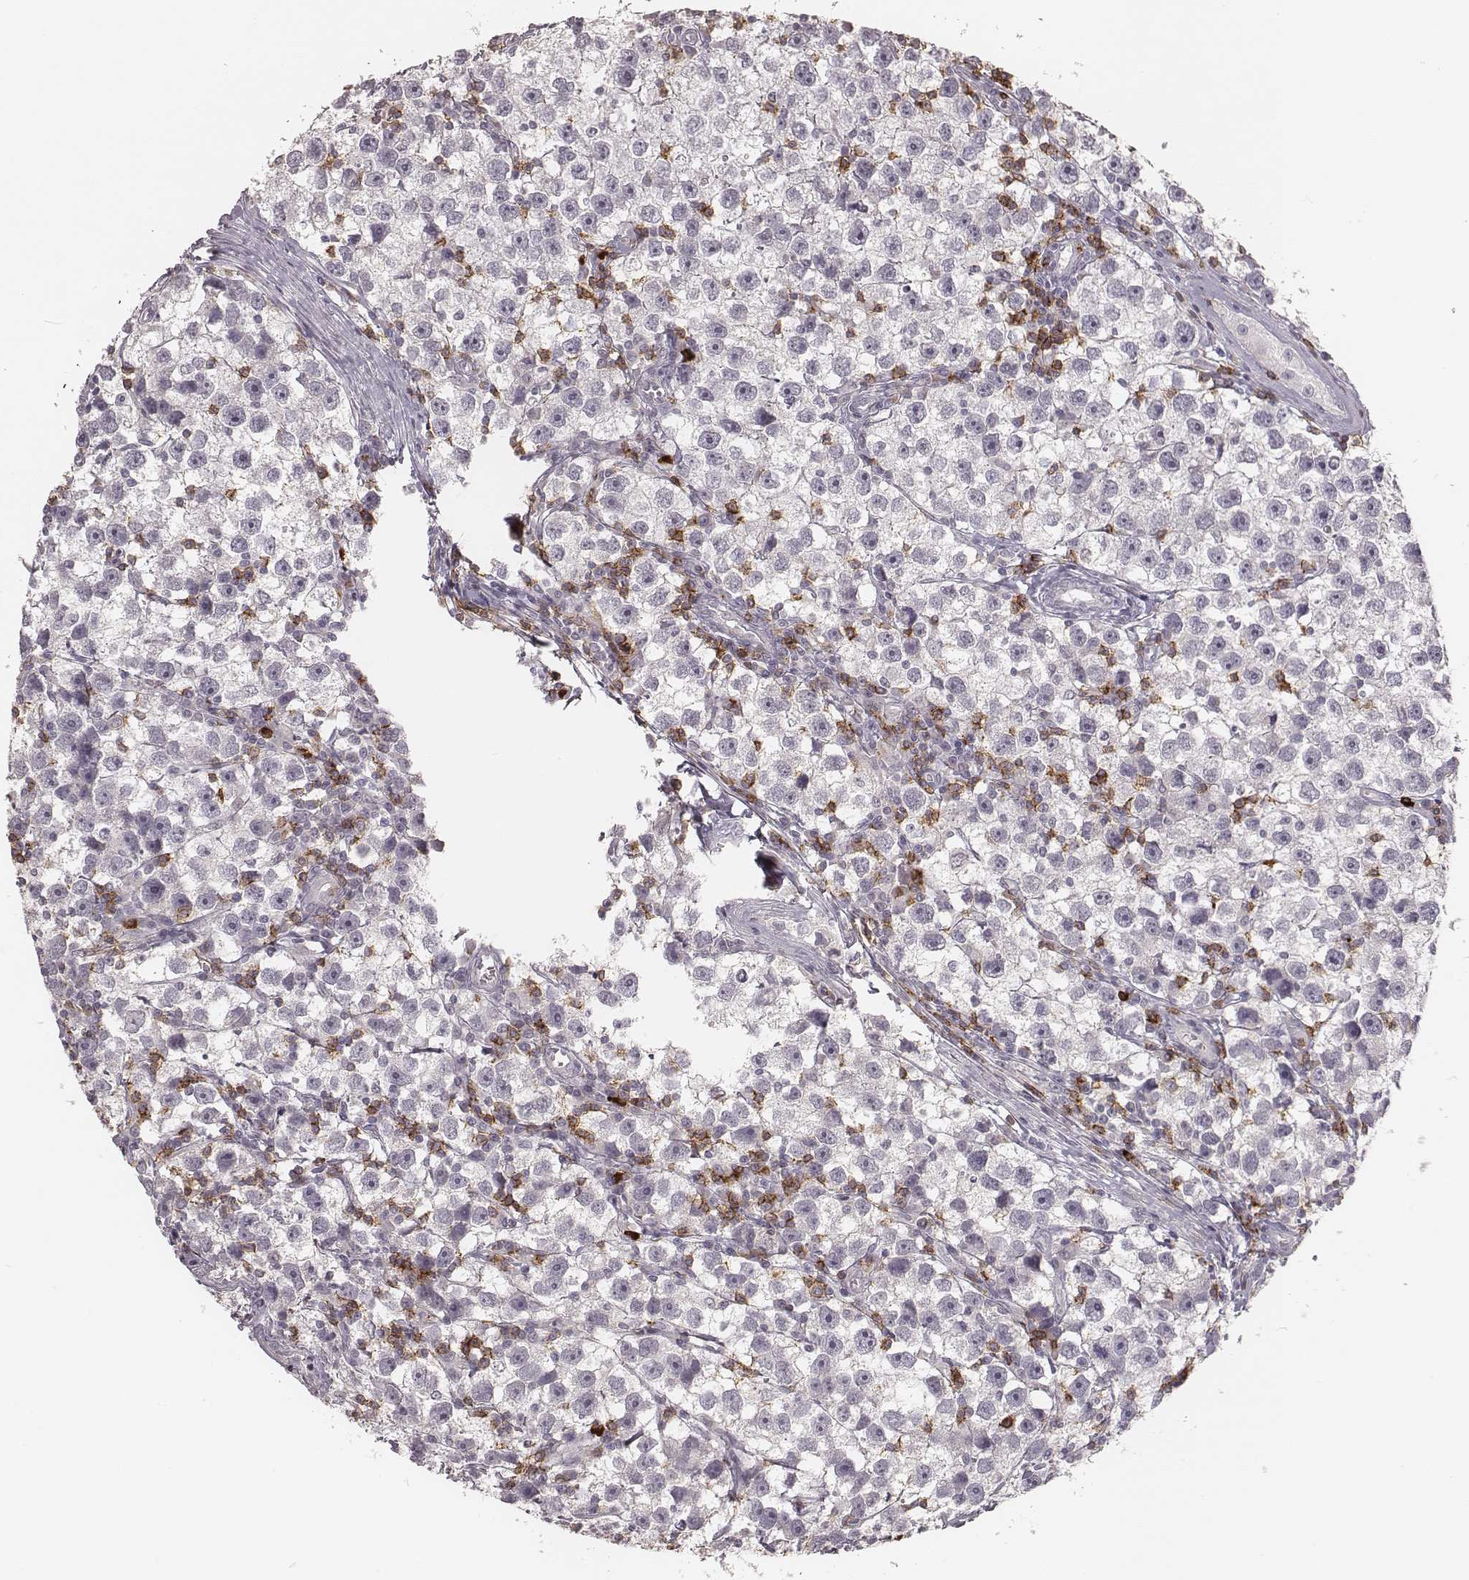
{"staining": {"intensity": "negative", "quantity": "none", "location": "none"}, "tissue": "testis cancer", "cell_type": "Tumor cells", "image_type": "cancer", "snomed": [{"axis": "morphology", "description": "Seminoma, NOS"}, {"axis": "topography", "description": "Testis"}], "caption": "This histopathology image is of seminoma (testis) stained with IHC to label a protein in brown with the nuclei are counter-stained blue. There is no expression in tumor cells.", "gene": "CD8A", "patient": {"sex": "male", "age": 30}}